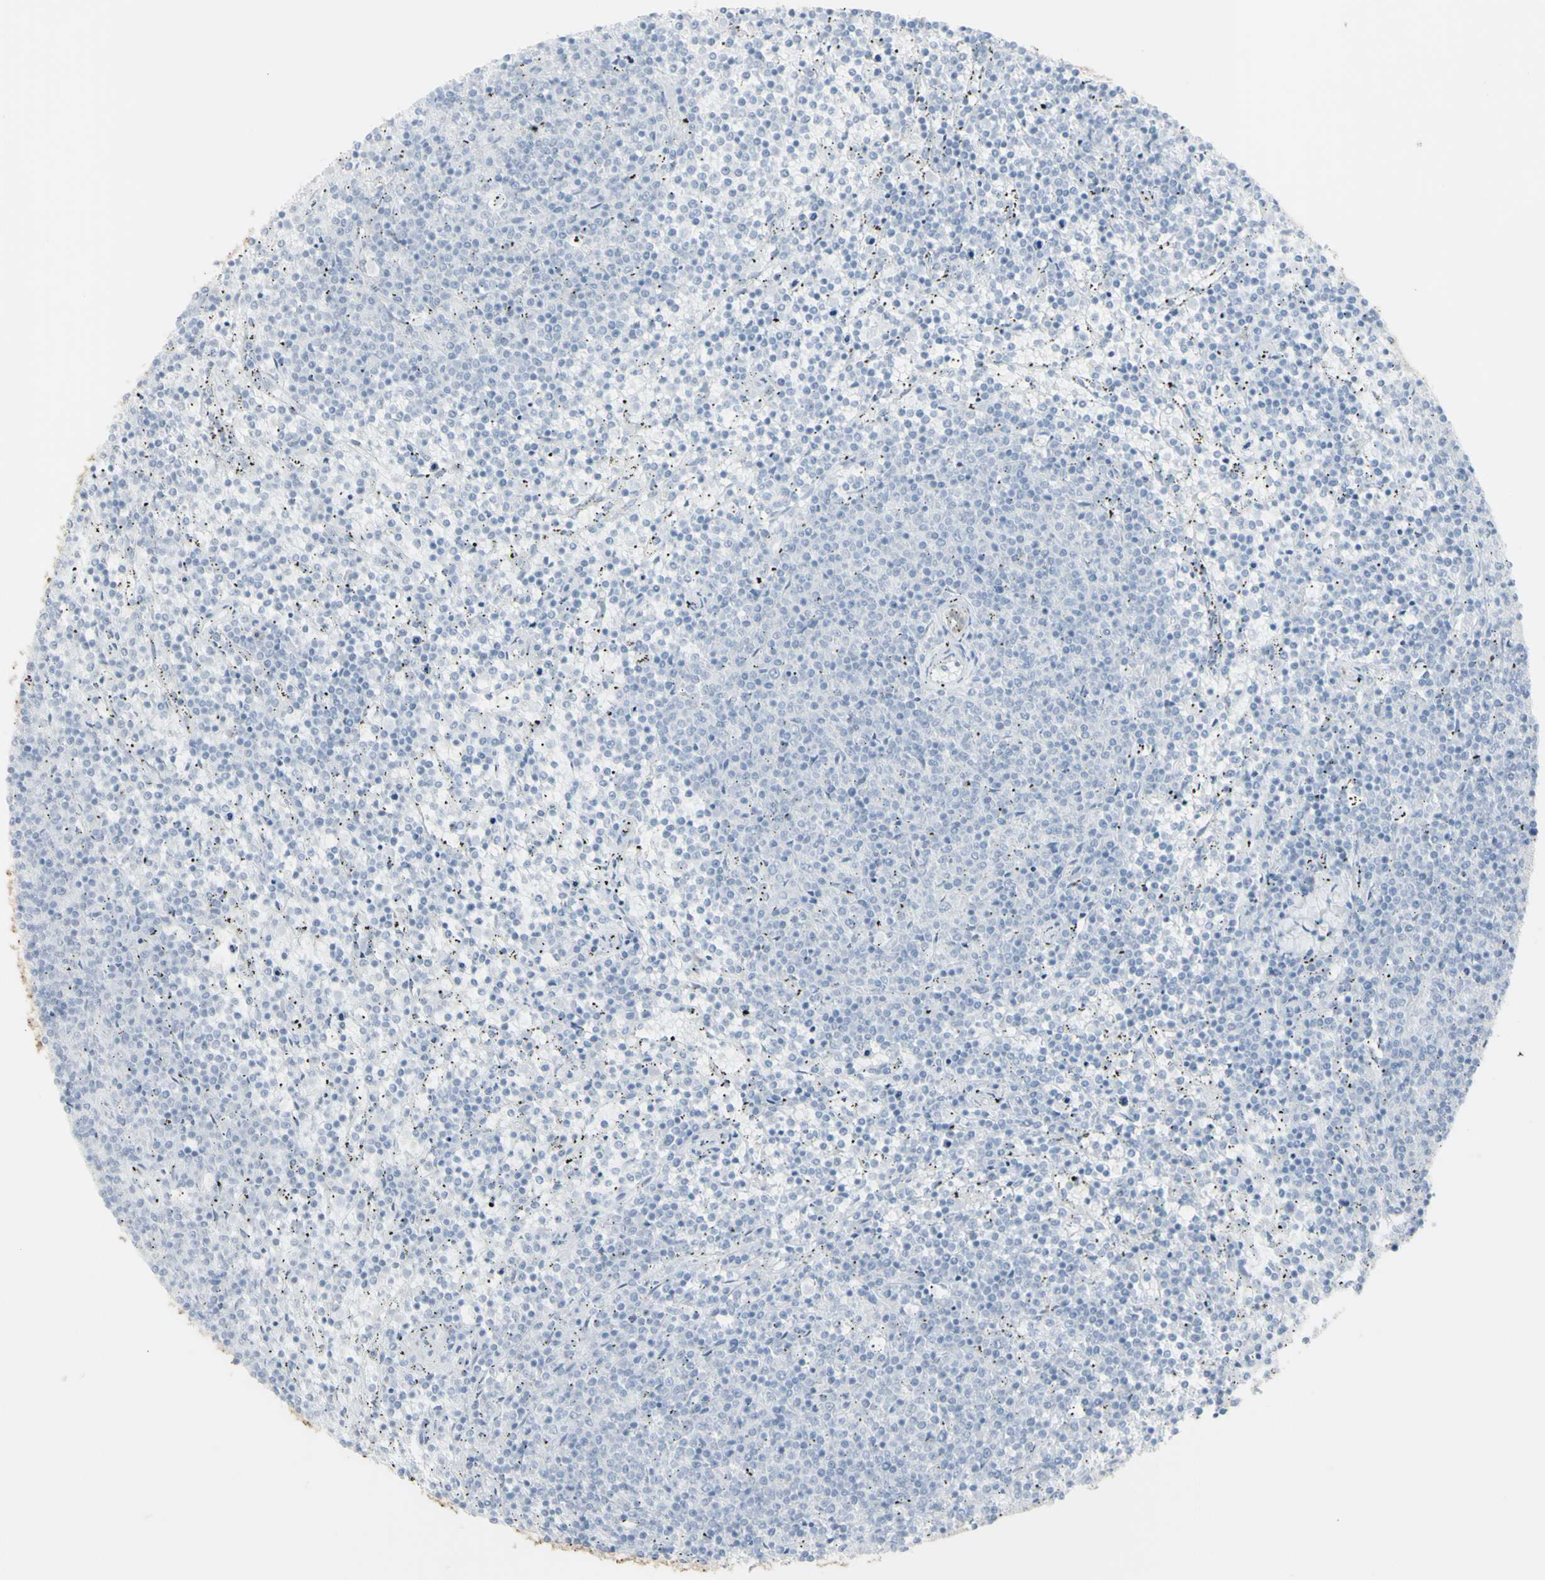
{"staining": {"intensity": "negative", "quantity": "none", "location": "none"}, "tissue": "lymphoma", "cell_type": "Tumor cells", "image_type": "cancer", "snomed": [{"axis": "morphology", "description": "Malignant lymphoma, non-Hodgkin's type, Low grade"}, {"axis": "topography", "description": "Spleen"}], "caption": "Malignant lymphoma, non-Hodgkin's type (low-grade) was stained to show a protein in brown. There is no significant expression in tumor cells.", "gene": "ENSG00000198211", "patient": {"sex": "female", "age": 50}}